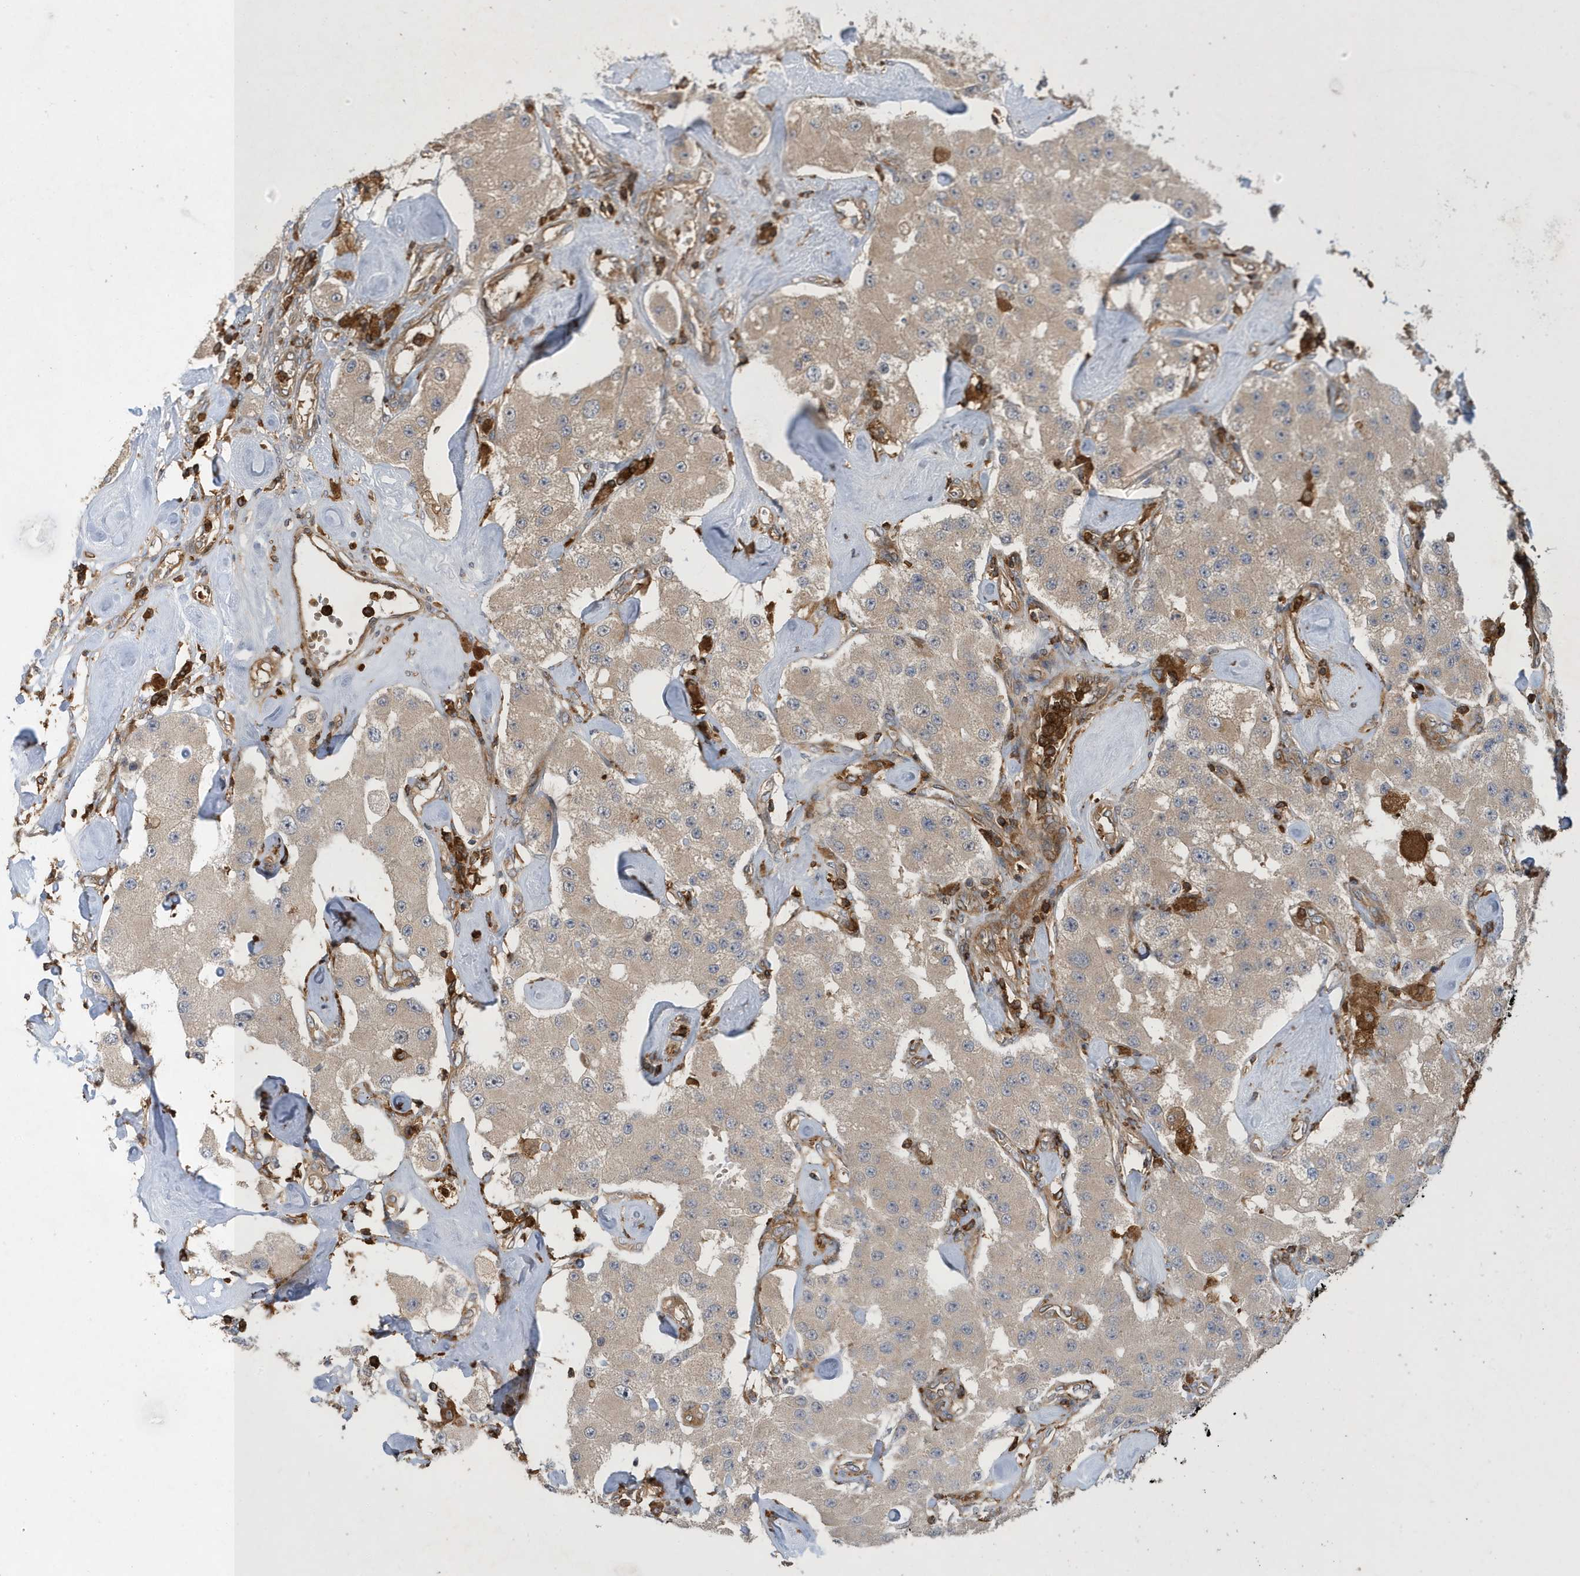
{"staining": {"intensity": "moderate", "quantity": ">75%", "location": "cytoplasmic/membranous"}, "tissue": "carcinoid", "cell_type": "Tumor cells", "image_type": "cancer", "snomed": [{"axis": "morphology", "description": "Carcinoid, malignant, NOS"}, {"axis": "topography", "description": "Pancreas"}], "caption": "A brown stain shows moderate cytoplasmic/membranous expression of a protein in carcinoid tumor cells.", "gene": "LAPTM4A", "patient": {"sex": "male", "age": 41}}